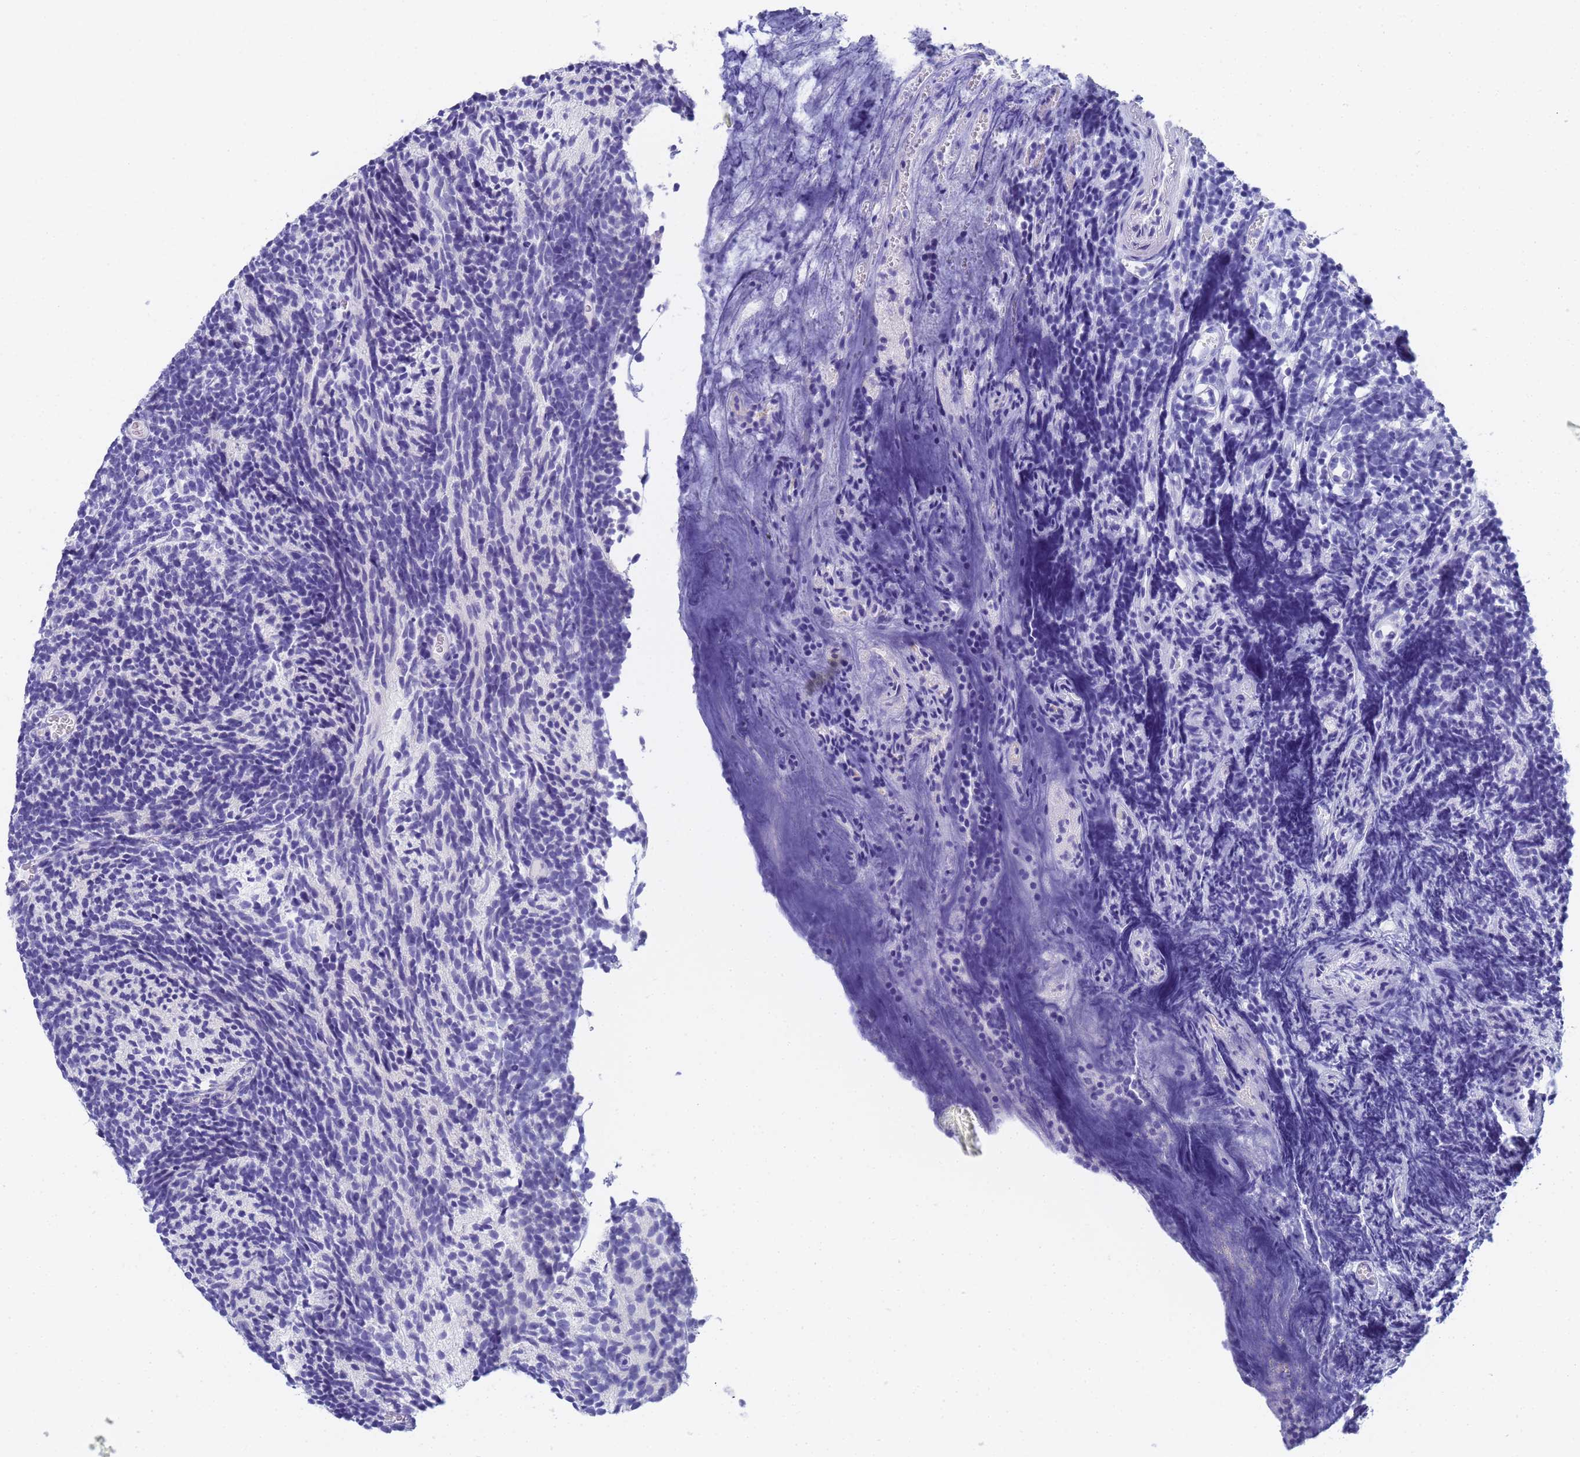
{"staining": {"intensity": "negative", "quantity": "none", "location": "none"}, "tissue": "glioma", "cell_type": "Tumor cells", "image_type": "cancer", "snomed": [{"axis": "morphology", "description": "Glioma, malignant, Low grade"}, {"axis": "topography", "description": "Brain"}], "caption": "Glioma stained for a protein using IHC exhibits no expression tumor cells.", "gene": "STATH", "patient": {"sex": "female", "age": 1}}